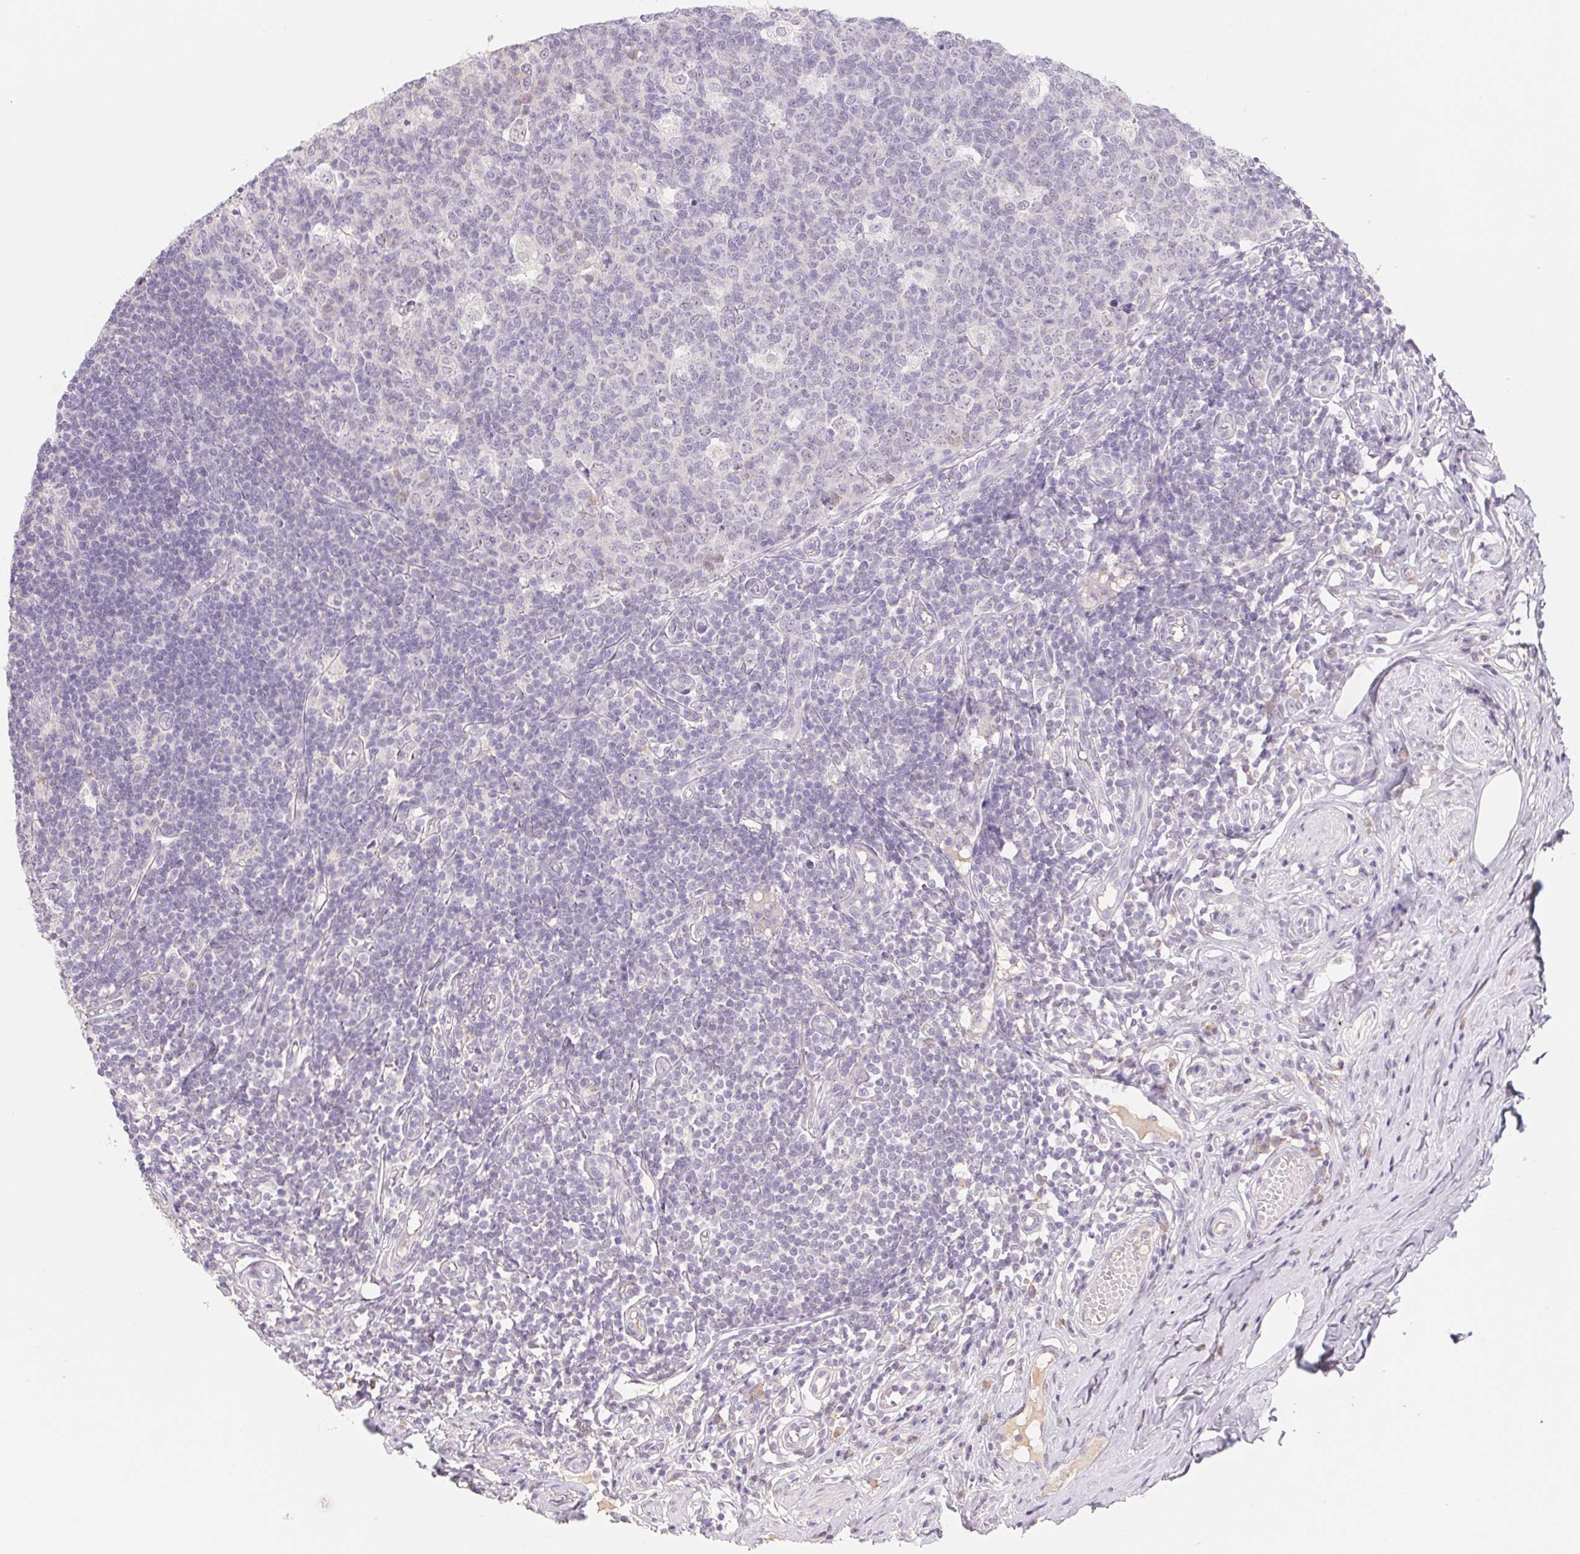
{"staining": {"intensity": "negative", "quantity": "none", "location": "none"}, "tissue": "appendix", "cell_type": "Glandular cells", "image_type": "normal", "snomed": [{"axis": "morphology", "description": "Normal tissue, NOS"}, {"axis": "topography", "description": "Appendix"}], "caption": "A photomicrograph of appendix stained for a protein reveals no brown staining in glandular cells.", "gene": "PNMA8B", "patient": {"sex": "male", "age": 18}}